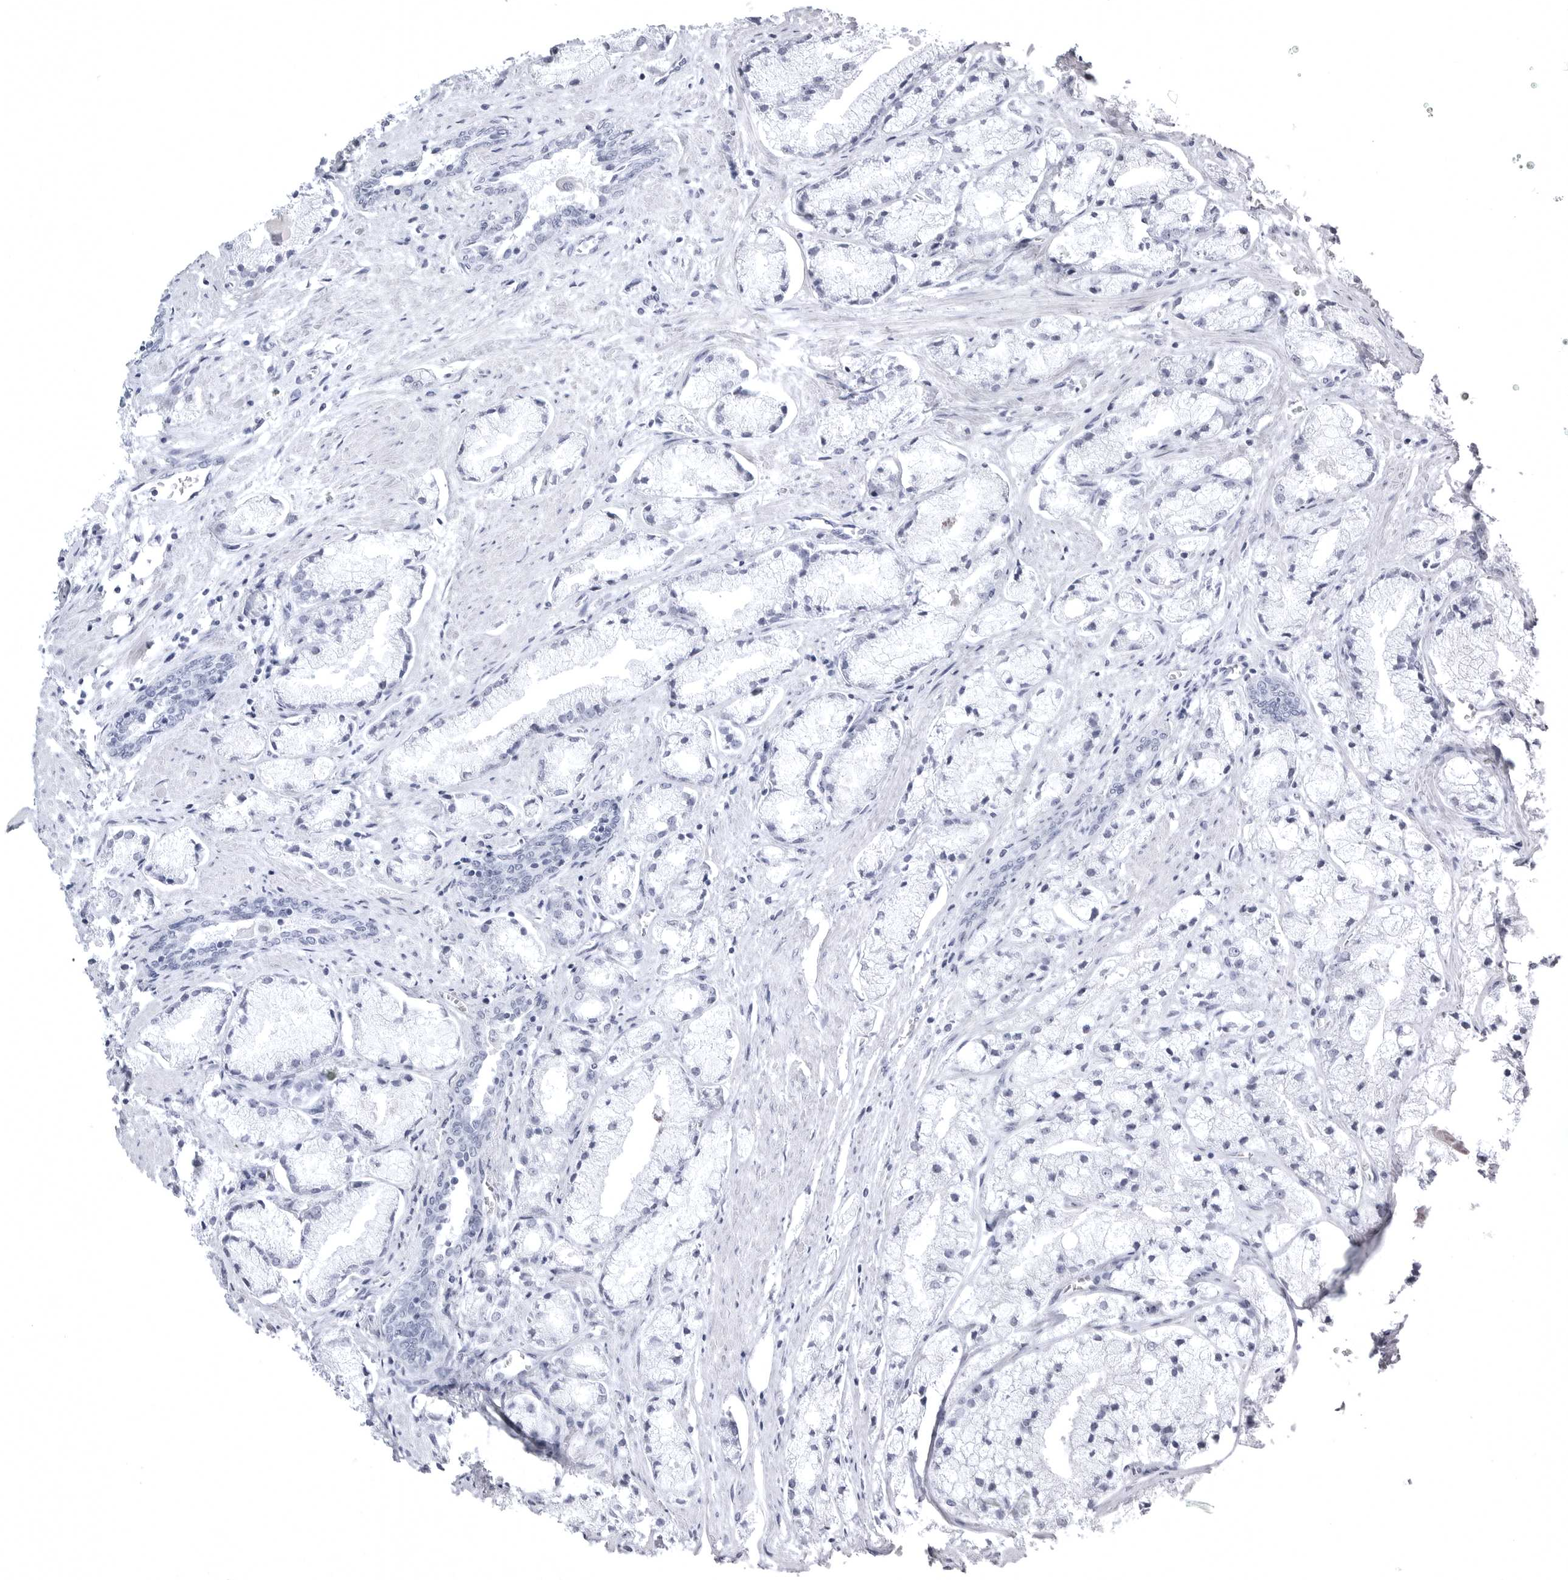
{"staining": {"intensity": "negative", "quantity": "none", "location": "none"}, "tissue": "prostate cancer", "cell_type": "Tumor cells", "image_type": "cancer", "snomed": [{"axis": "morphology", "description": "Adenocarcinoma, High grade"}, {"axis": "topography", "description": "Prostate"}], "caption": "Protein analysis of adenocarcinoma (high-grade) (prostate) demonstrates no significant staining in tumor cells.", "gene": "TUFM", "patient": {"sex": "male", "age": 50}}